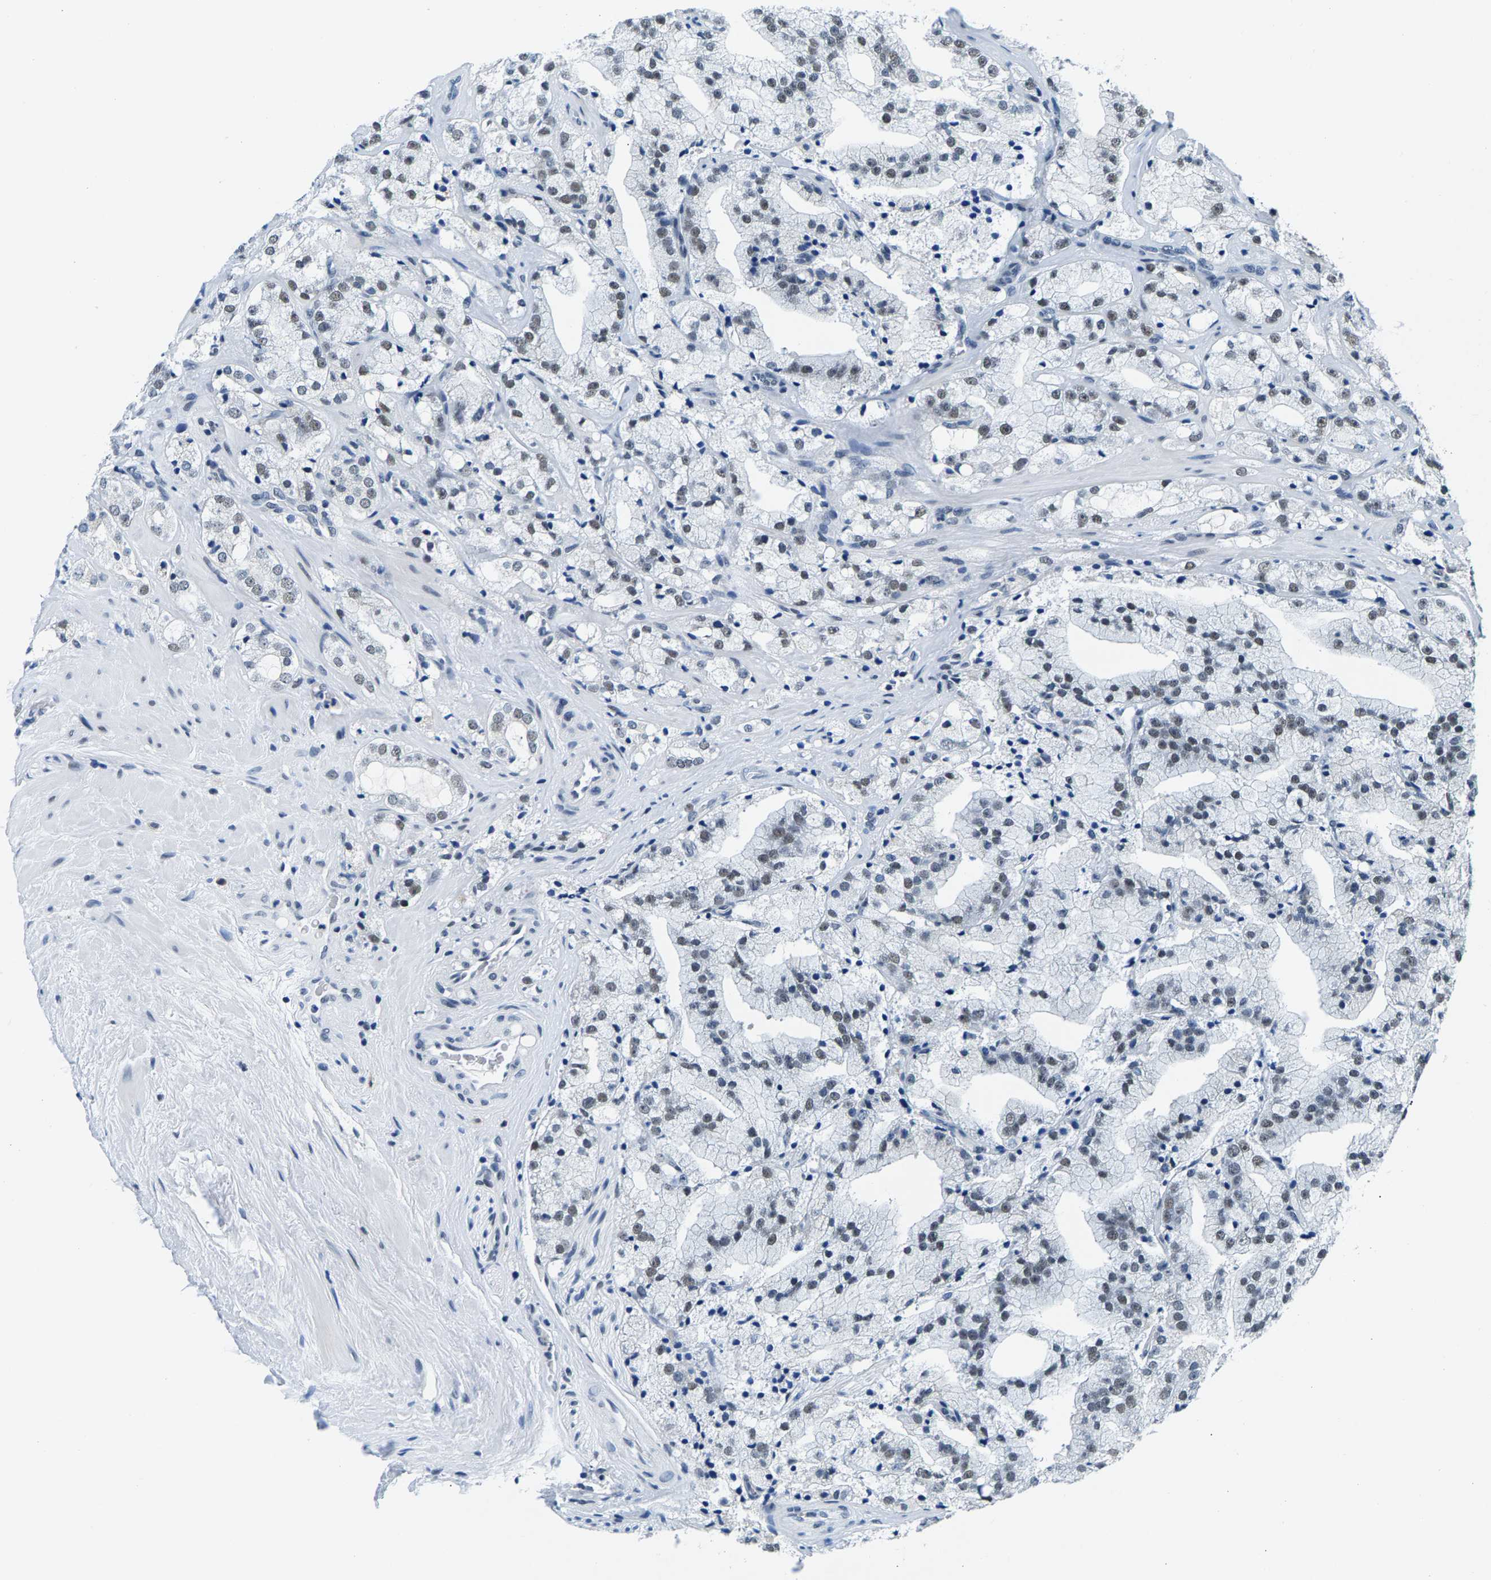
{"staining": {"intensity": "weak", "quantity": "<25%", "location": "nuclear"}, "tissue": "prostate cancer", "cell_type": "Tumor cells", "image_type": "cancer", "snomed": [{"axis": "morphology", "description": "Adenocarcinoma, High grade"}, {"axis": "topography", "description": "Prostate"}], "caption": "Immunohistochemistry (IHC) micrograph of neoplastic tissue: human high-grade adenocarcinoma (prostate) stained with DAB (3,3'-diaminobenzidine) reveals no significant protein expression in tumor cells.", "gene": "ATF2", "patient": {"sex": "male", "age": 64}}